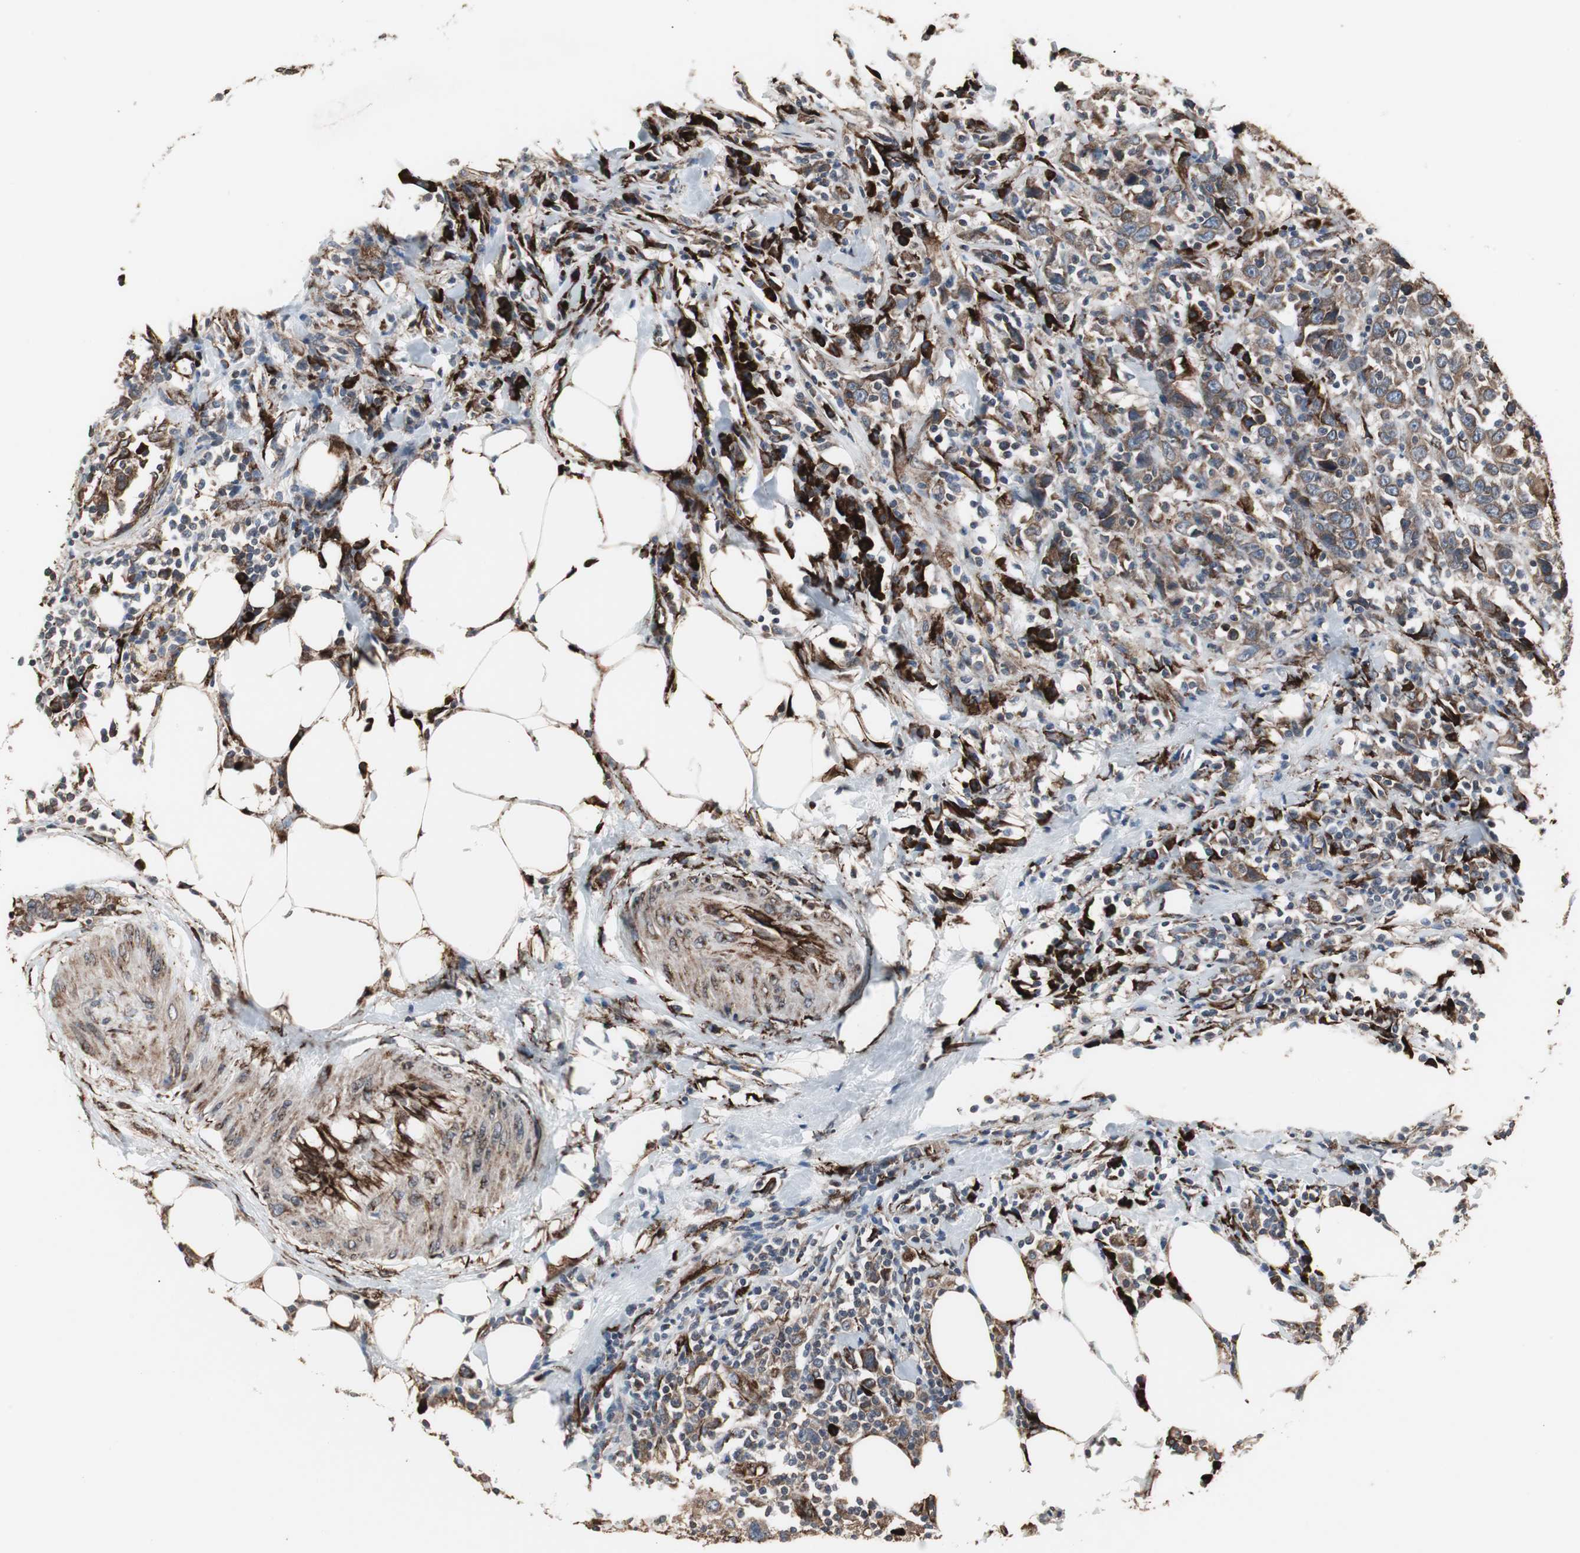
{"staining": {"intensity": "moderate", "quantity": ">75%", "location": "cytoplasmic/membranous"}, "tissue": "urothelial cancer", "cell_type": "Tumor cells", "image_type": "cancer", "snomed": [{"axis": "morphology", "description": "Urothelial carcinoma, High grade"}, {"axis": "topography", "description": "Urinary bladder"}], "caption": "The image reveals staining of urothelial cancer, revealing moderate cytoplasmic/membranous protein staining (brown color) within tumor cells.", "gene": "CALU", "patient": {"sex": "male", "age": 61}}